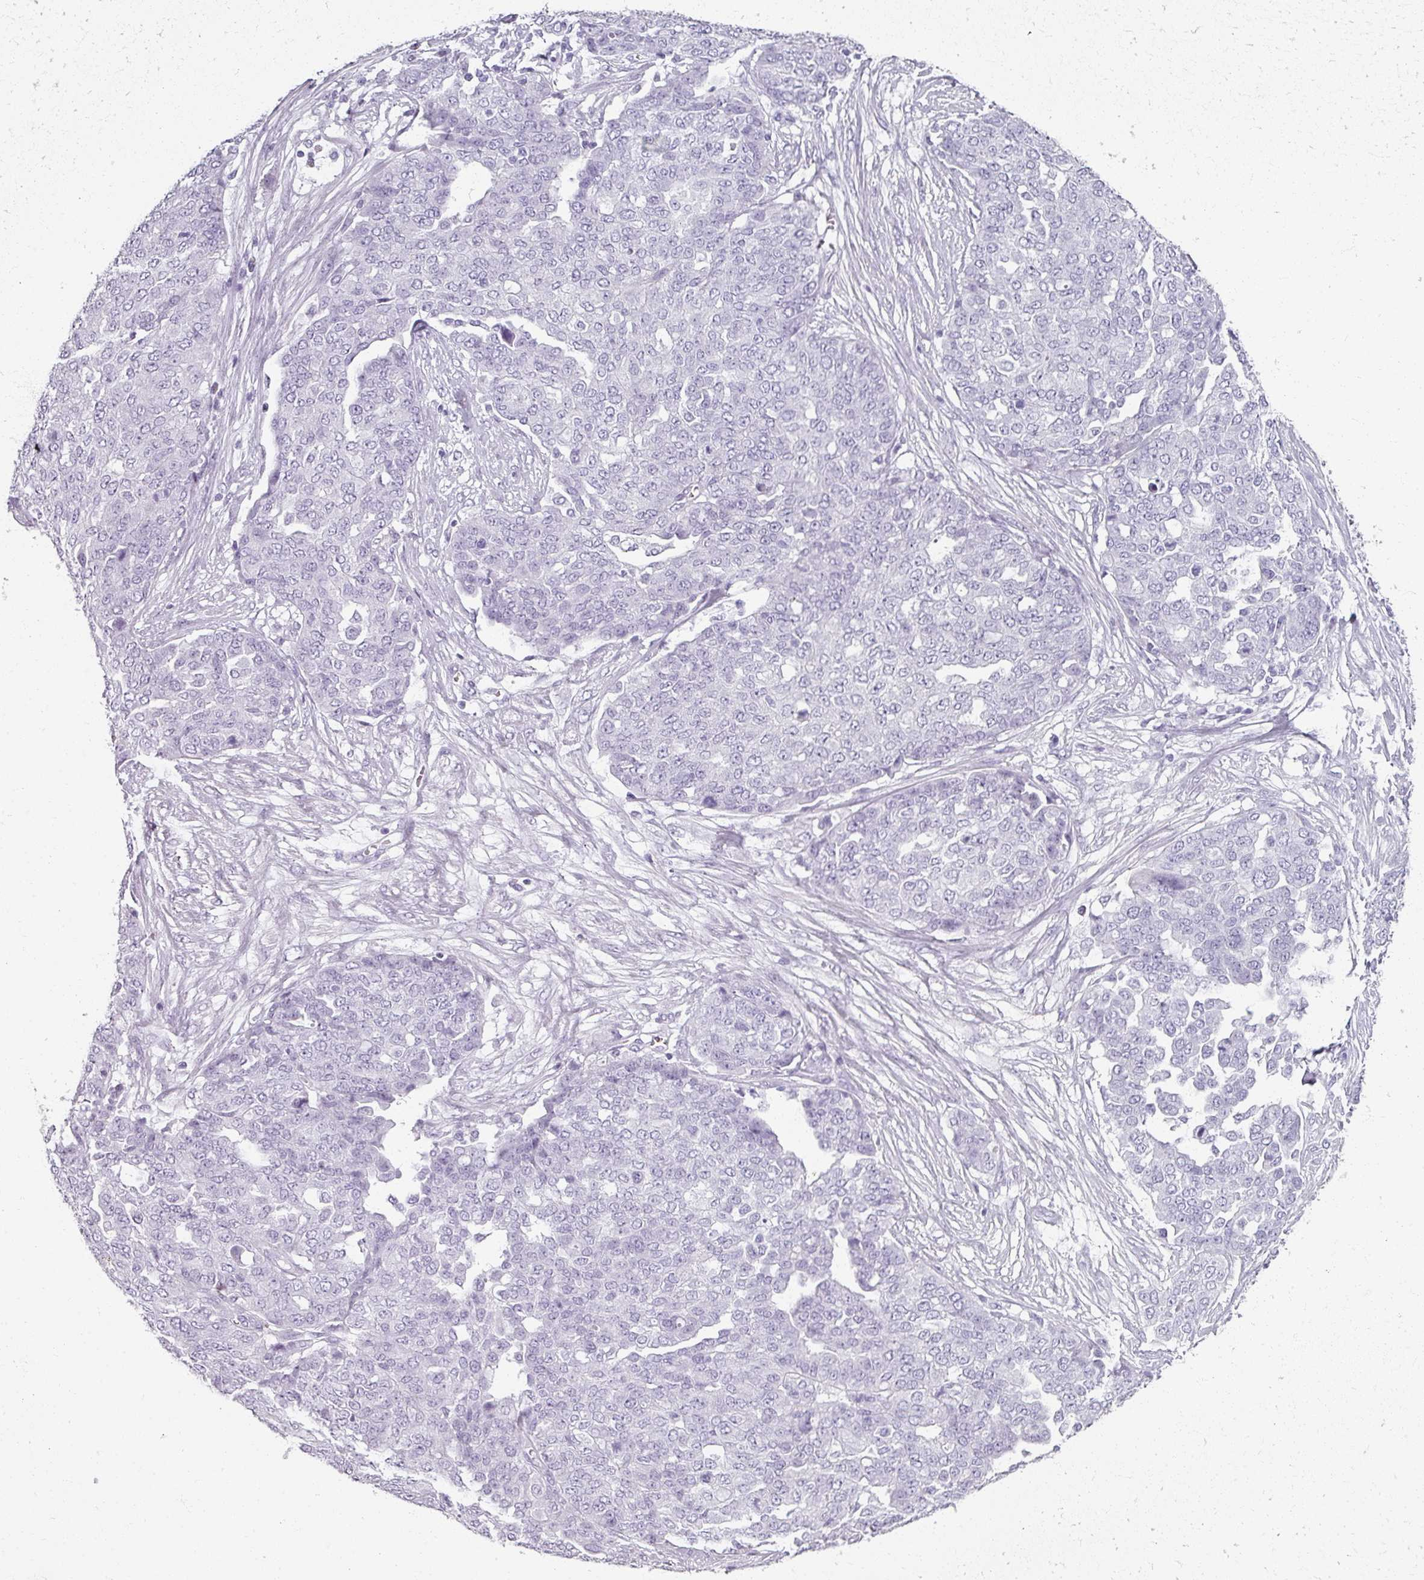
{"staining": {"intensity": "negative", "quantity": "none", "location": "none"}, "tissue": "ovarian cancer", "cell_type": "Tumor cells", "image_type": "cancer", "snomed": [{"axis": "morphology", "description": "Cystadenocarcinoma, serous, NOS"}, {"axis": "topography", "description": "Soft tissue"}, {"axis": "topography", "description": "Ovary"}], "caption": "IHC image of neoplastic tissue: human ovarian serous cystadenocarcinoma stained with DAB demonstrates no significant protein staining in tumor cells. (Brightfield microscopy of DAB immunohistochemistry at high magnification).", "gene": "REG3G", "patient": {"sex": "female", "age": 57}}